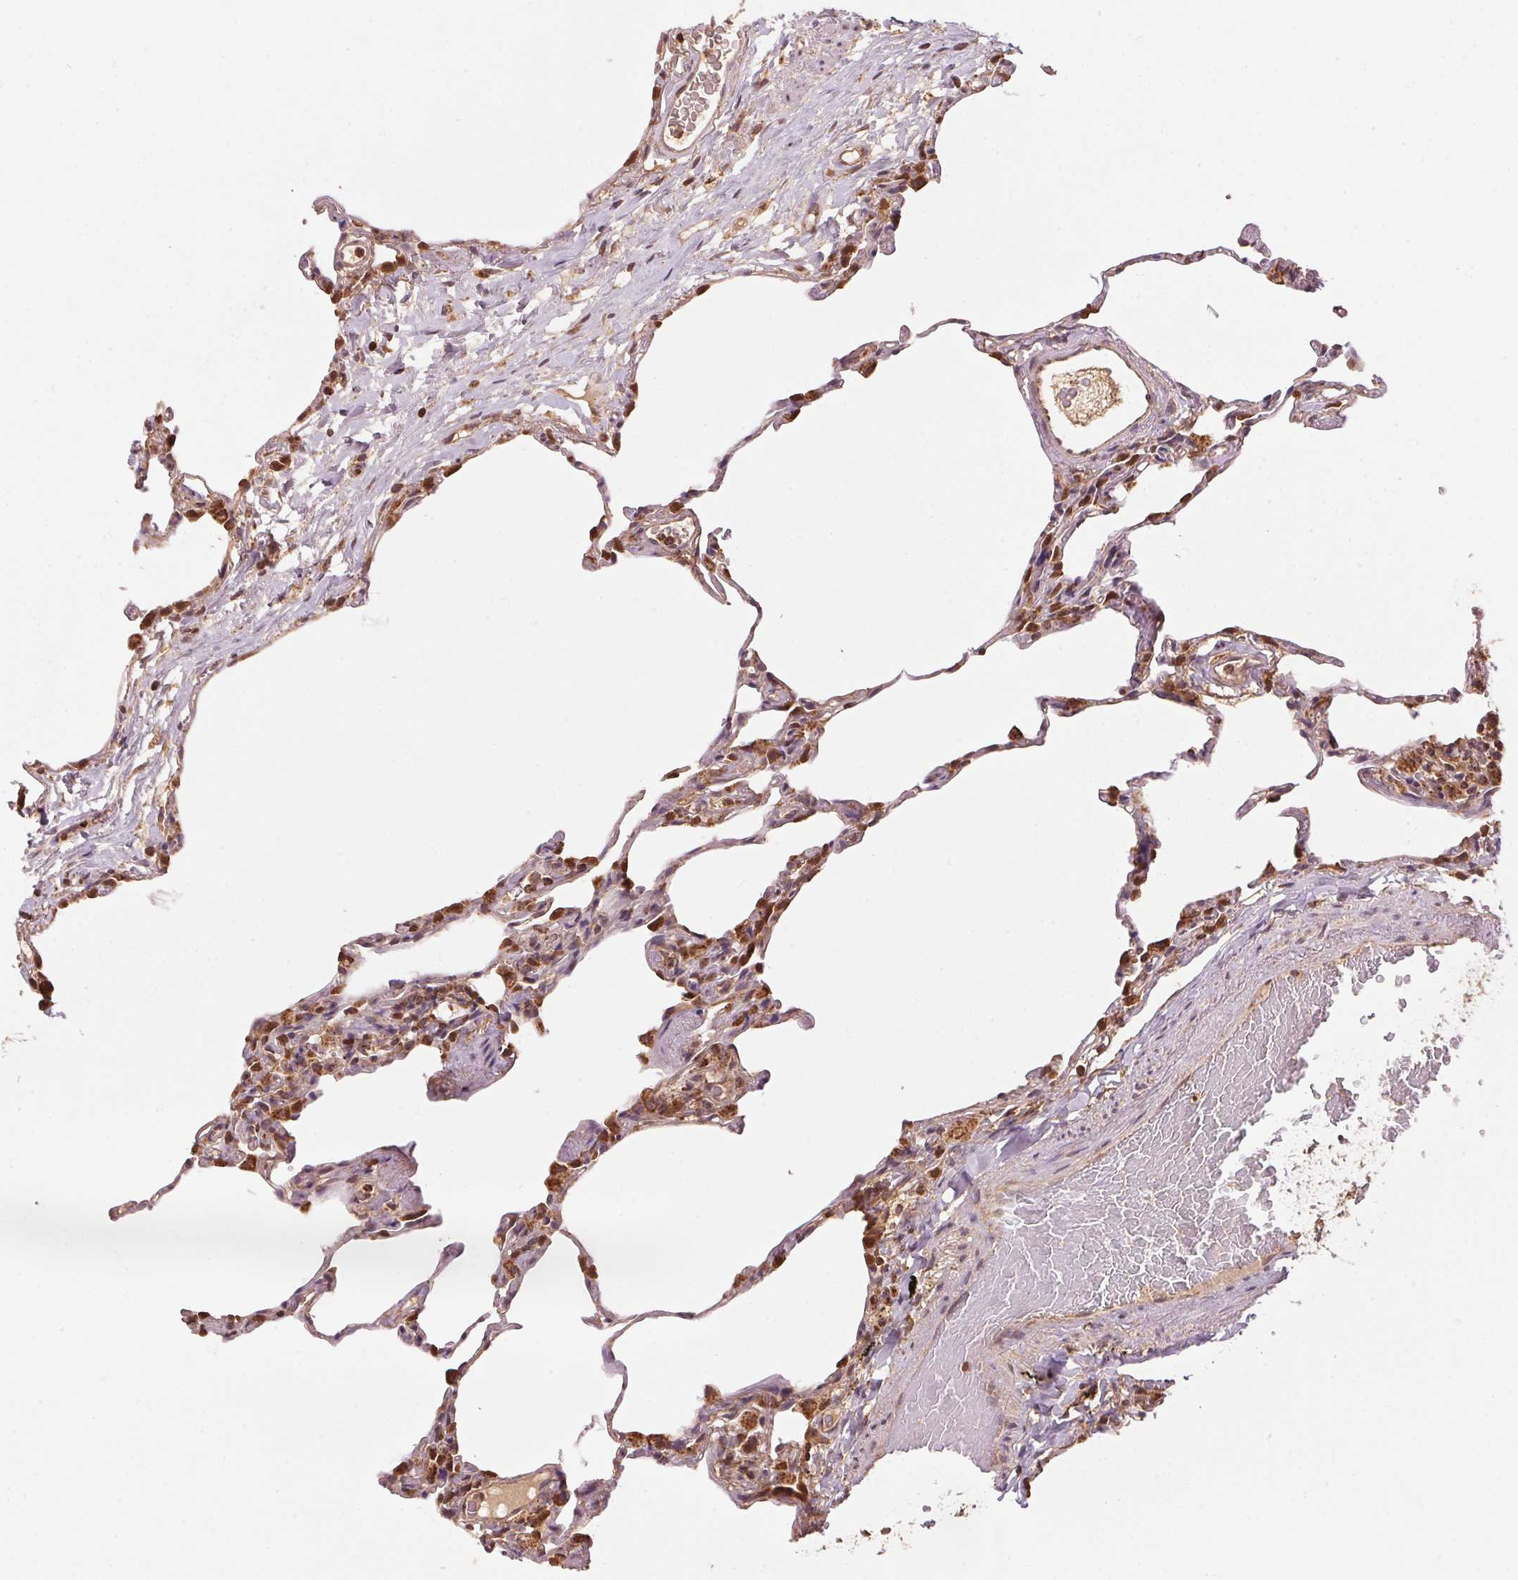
{"staining": {"intensity": "moderate", "quantity": "25%-75%", "location": "cytoplasmic/membranous"}, "tissue": "lung", "cell_type": "Alveolar cells", "image_type": "normal", "snomed": [{"axis": "morphology", "description": "Normal tissue, NOS"}, {"axis": "topography", "description": "Lung"}], "caption": "Lung stained for a protein demonstrates moderate cytoplasmic/membranous positivity in alveolar cells. The protein is shown in brown color, while the nuclei are stained blue.", "gene": "ARHGAP6", "patient": {"sex": "female", "age": 57}}